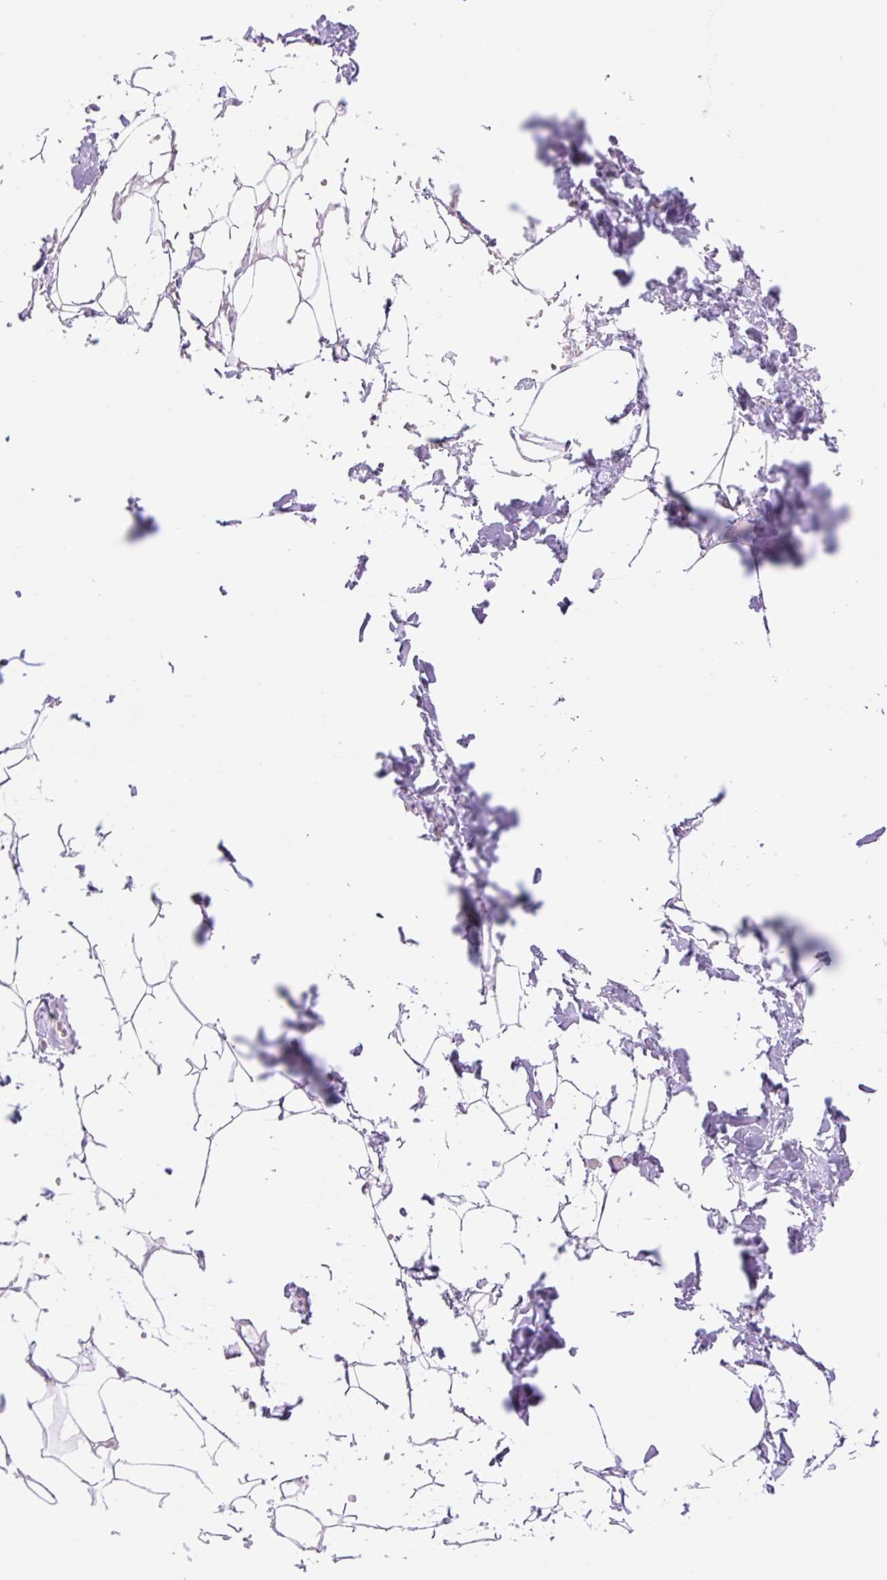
{"staining": {"intensity": "negative", "quantity": "none", "location": "none"}, "tissue": "adipose tissue", "cell_type": "Adipocytes", "image_type": "normal", "snomed": [{"axis": "morphology", "description": "Normal tissue, NOS"}, {"axis": "topography", "description": "Skin"}, {"axis": "topography", "description": "Peripheral nerve tissue"}], "caption": "This is an IHC histopathology image of normal human adipose tissue. There is no positivity in adipocytes.", "gene": "ENSG00000264668", "patient": {"sex": "female", "age": 56}}